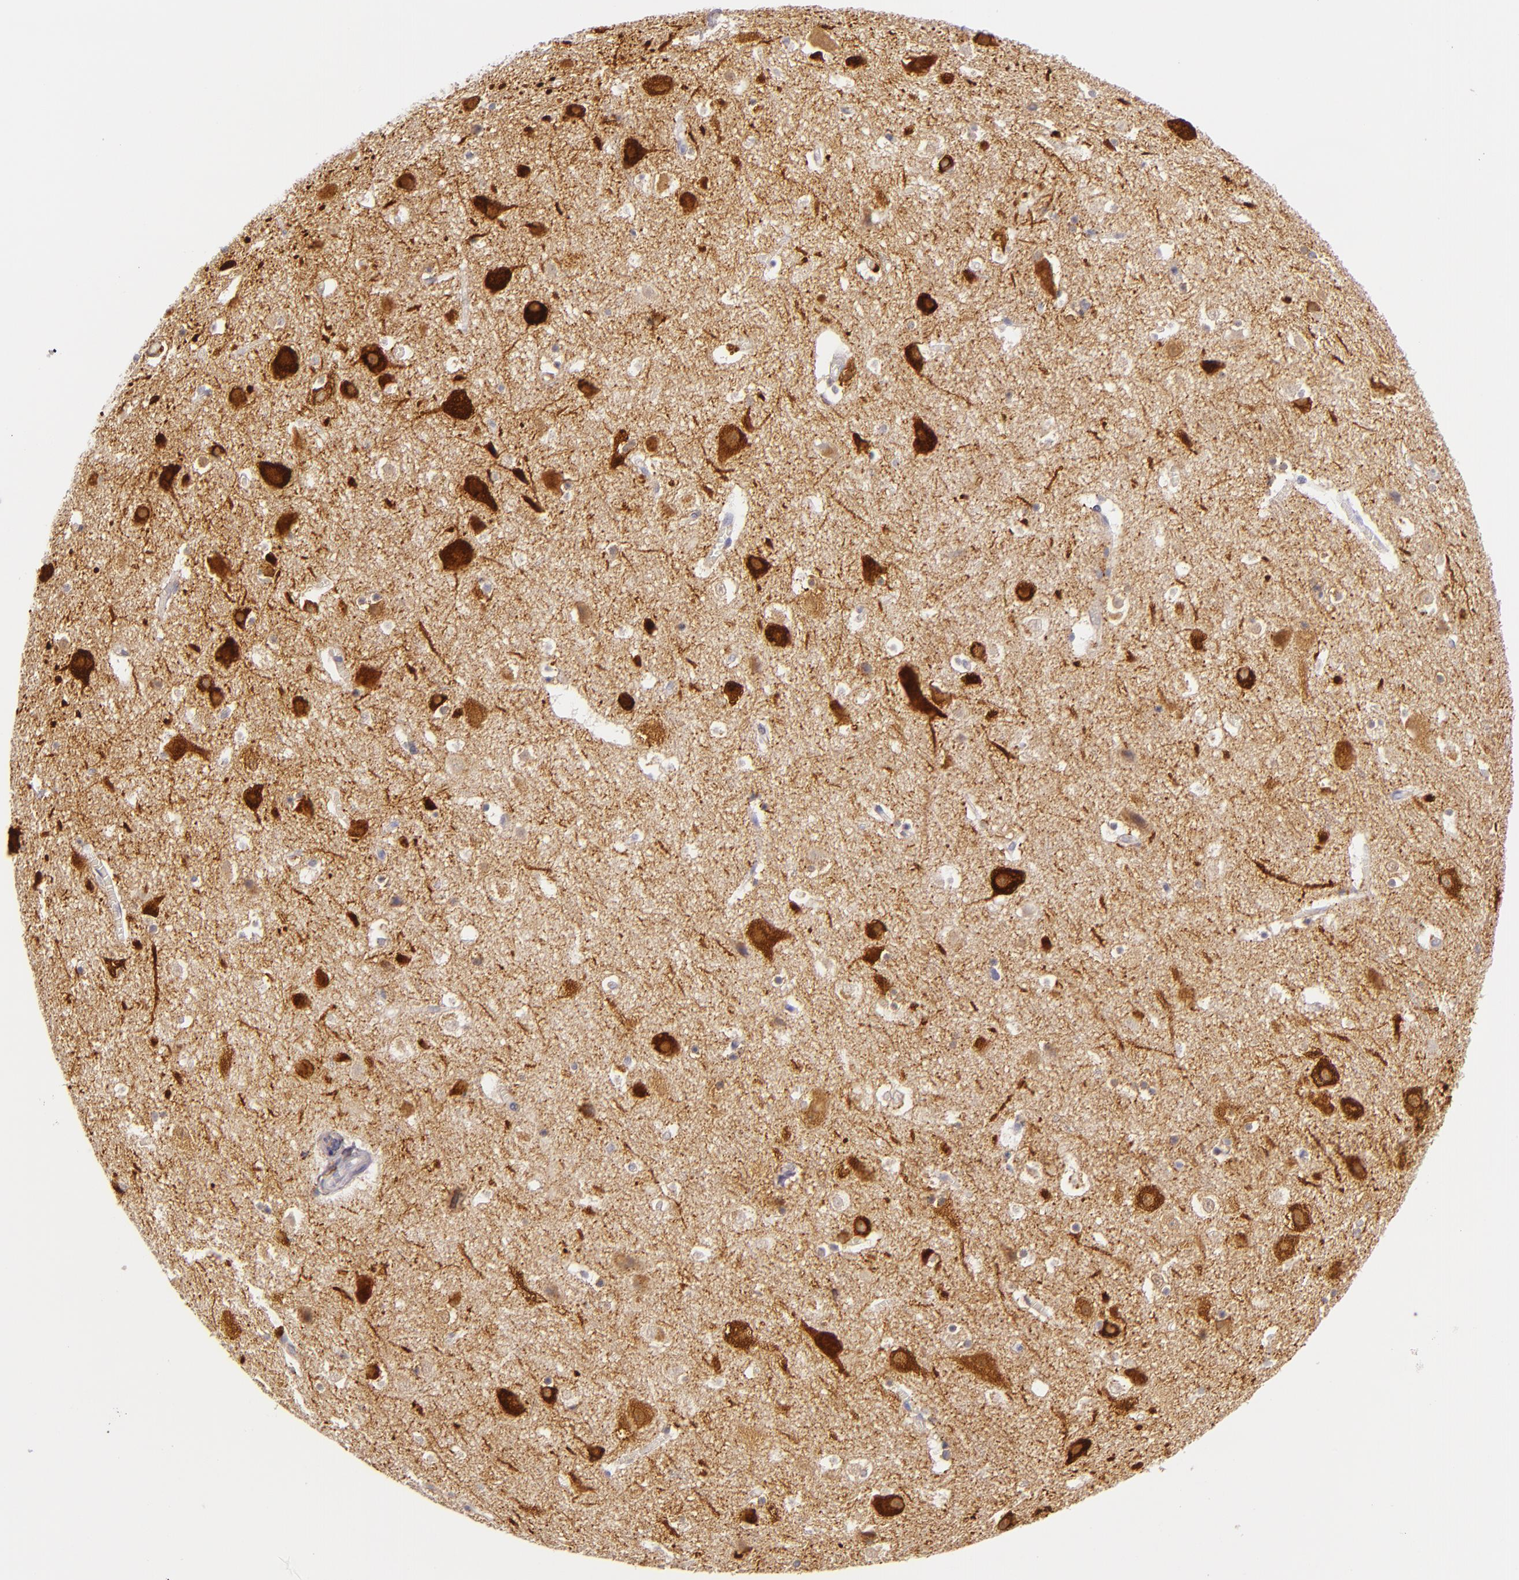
{"staining": {"intensity": "moderate", "quantity": ">75%", "location": "cytoplasmic/membranous"}, "tissue": "cerebral cortex", "cell_type": "Endothelial cells", "image_type": "normal", "snomed": [{"axis": "morphology", "description": "Normal tissue, NOS"}, {"axis": "topography", "description": "Cerebral cortex"}], "caption": "DAB immunohistochemical staining of benign cerebral cortex displays moderate cytoplasmic/membranous protein staining in approximately >75% of endothelial cells. (Brightfield microscopy of DAB IHC at high magnification).", "gene": "CTSF", "patient": {"sex": "male", "age": 45}}